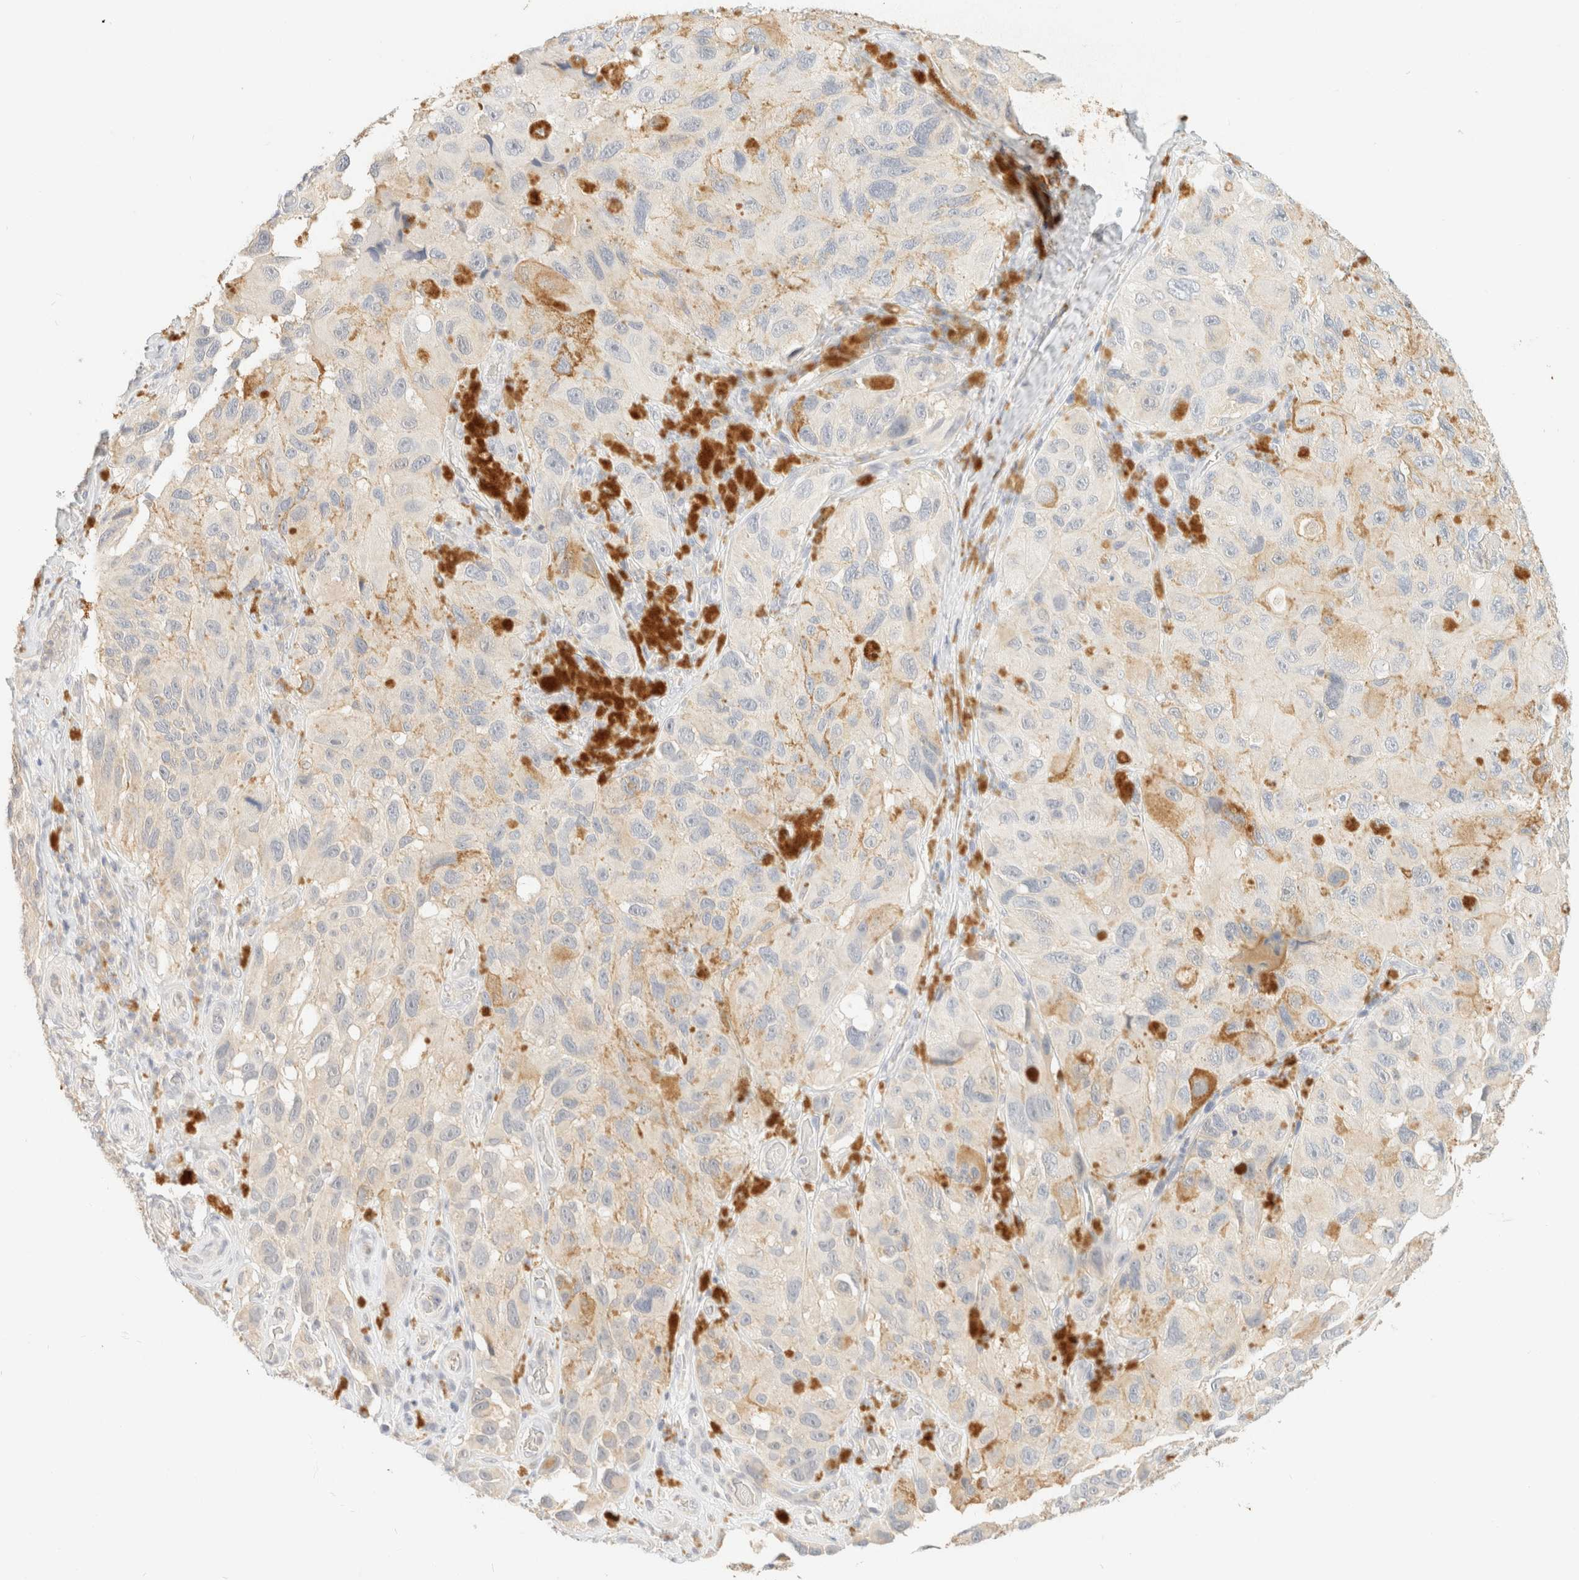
{"staining": {"intensity": "negative", "quantity": "none", "location": "none"}, "tissue": "melanoma", "cell_type": "Tumor cells", "image_type": "cancer", "snomed": [{"axis": "morphology", "description": "Malignant melanoma, NOS"}, {"axis": "topography", "description": "Skin"}], "caption": "Protein analysis of malignant melanoma demonstrates no significant expression in tumor cells. (DAB immunohistochemistry, high magnification).", "gene": "TIMD4", "patient": {"sex": "female", "age": 73}}